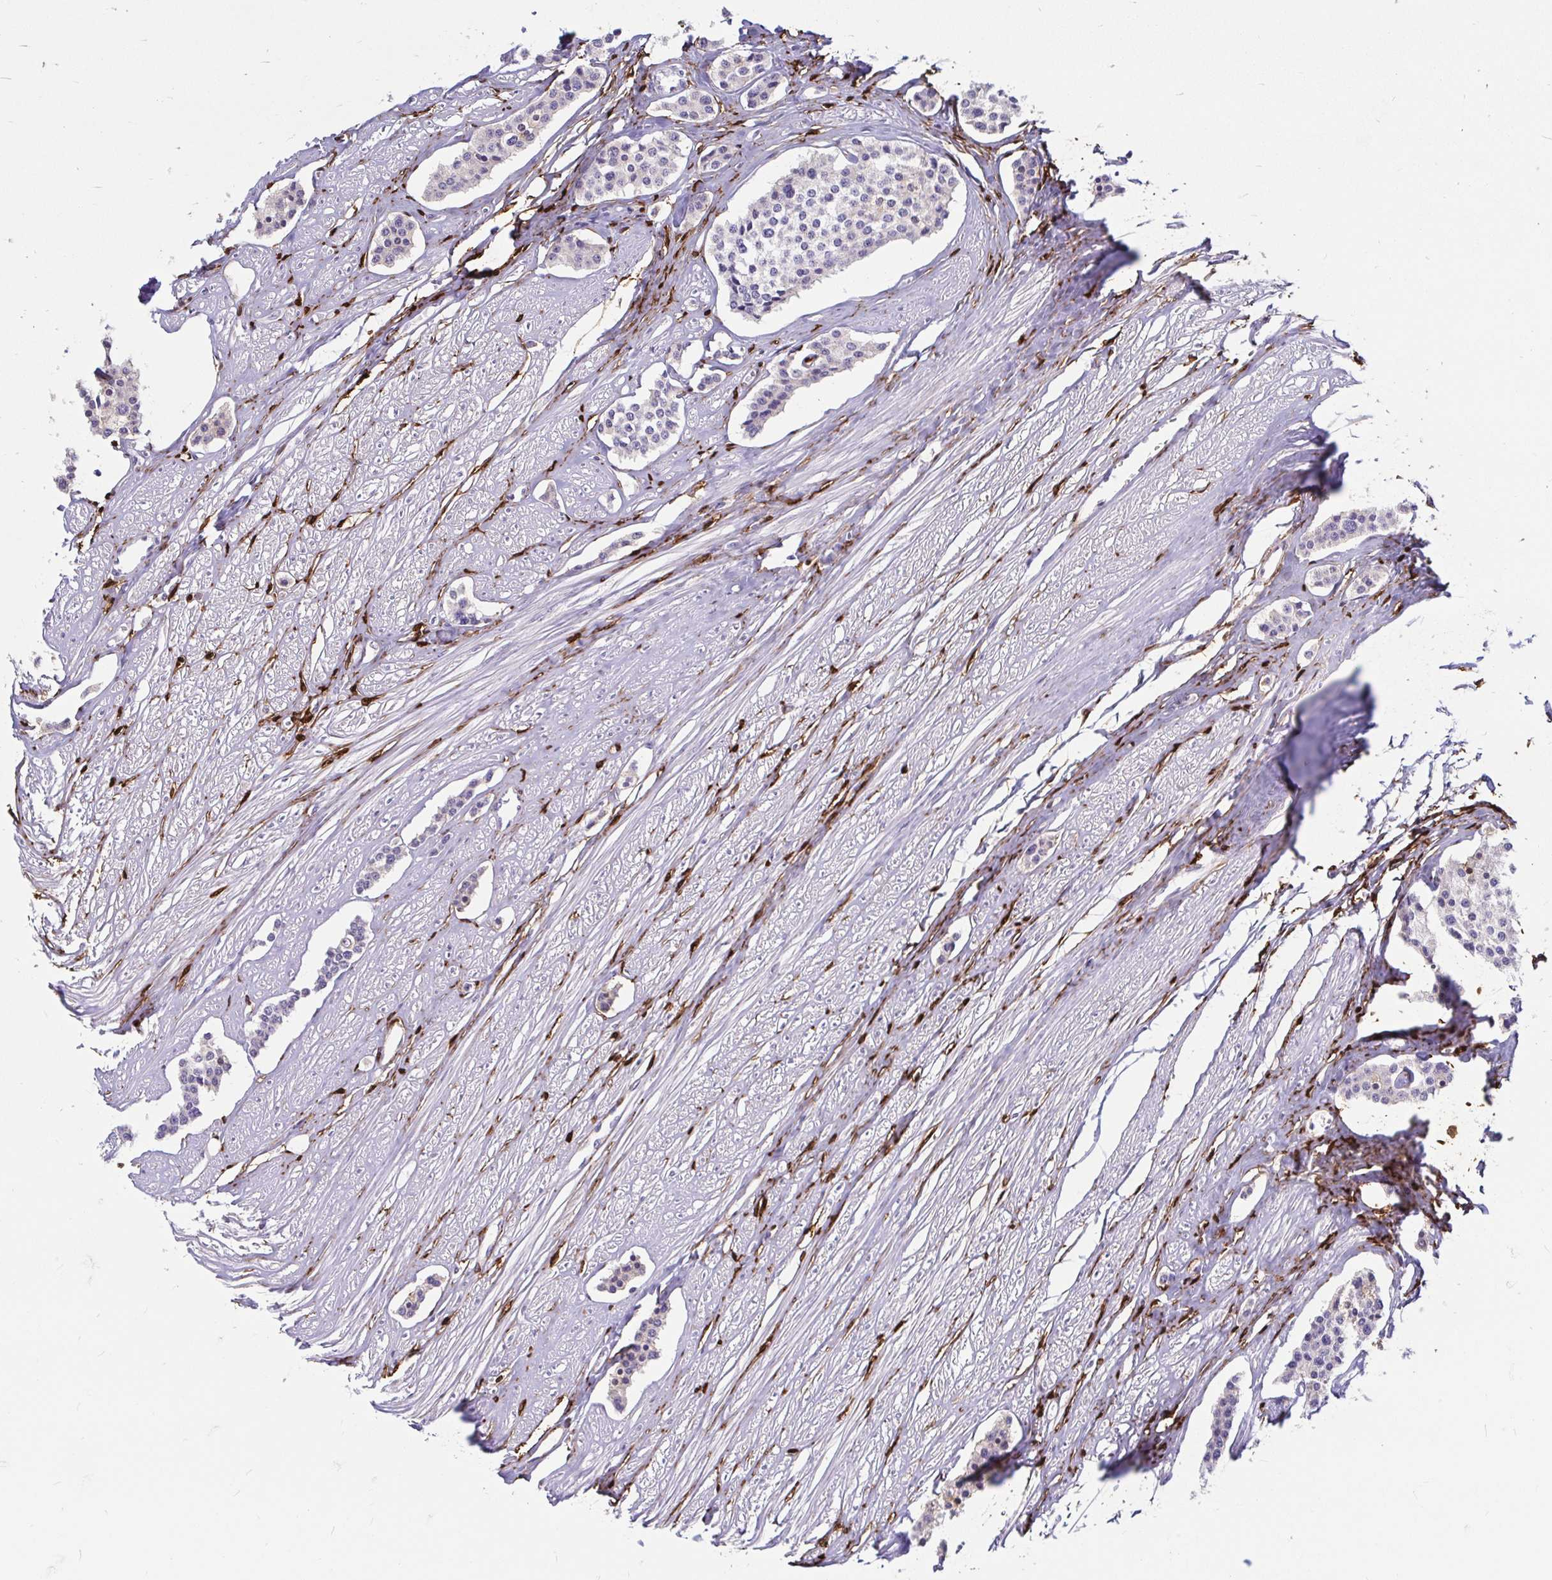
{"staining": {"intensity": "negative", "quantity": "none", "location": "none"}, "tissue": "carcinoid", "cell_type": "Tumor cells", "image_type": "cancer", "snomed": [{"axis": "morphology", "description": "Carcinoid, malignant, NOS"}, {"axis": "topography", "description": "Small intestine"}], "caption": "Carcinoid was stained to show a protein in brown. There is no significant expression in tumor cells. Nuclei are stained in blue.", "gene": "ADH1A", "patient": {"sex": "male", "age": 60}}